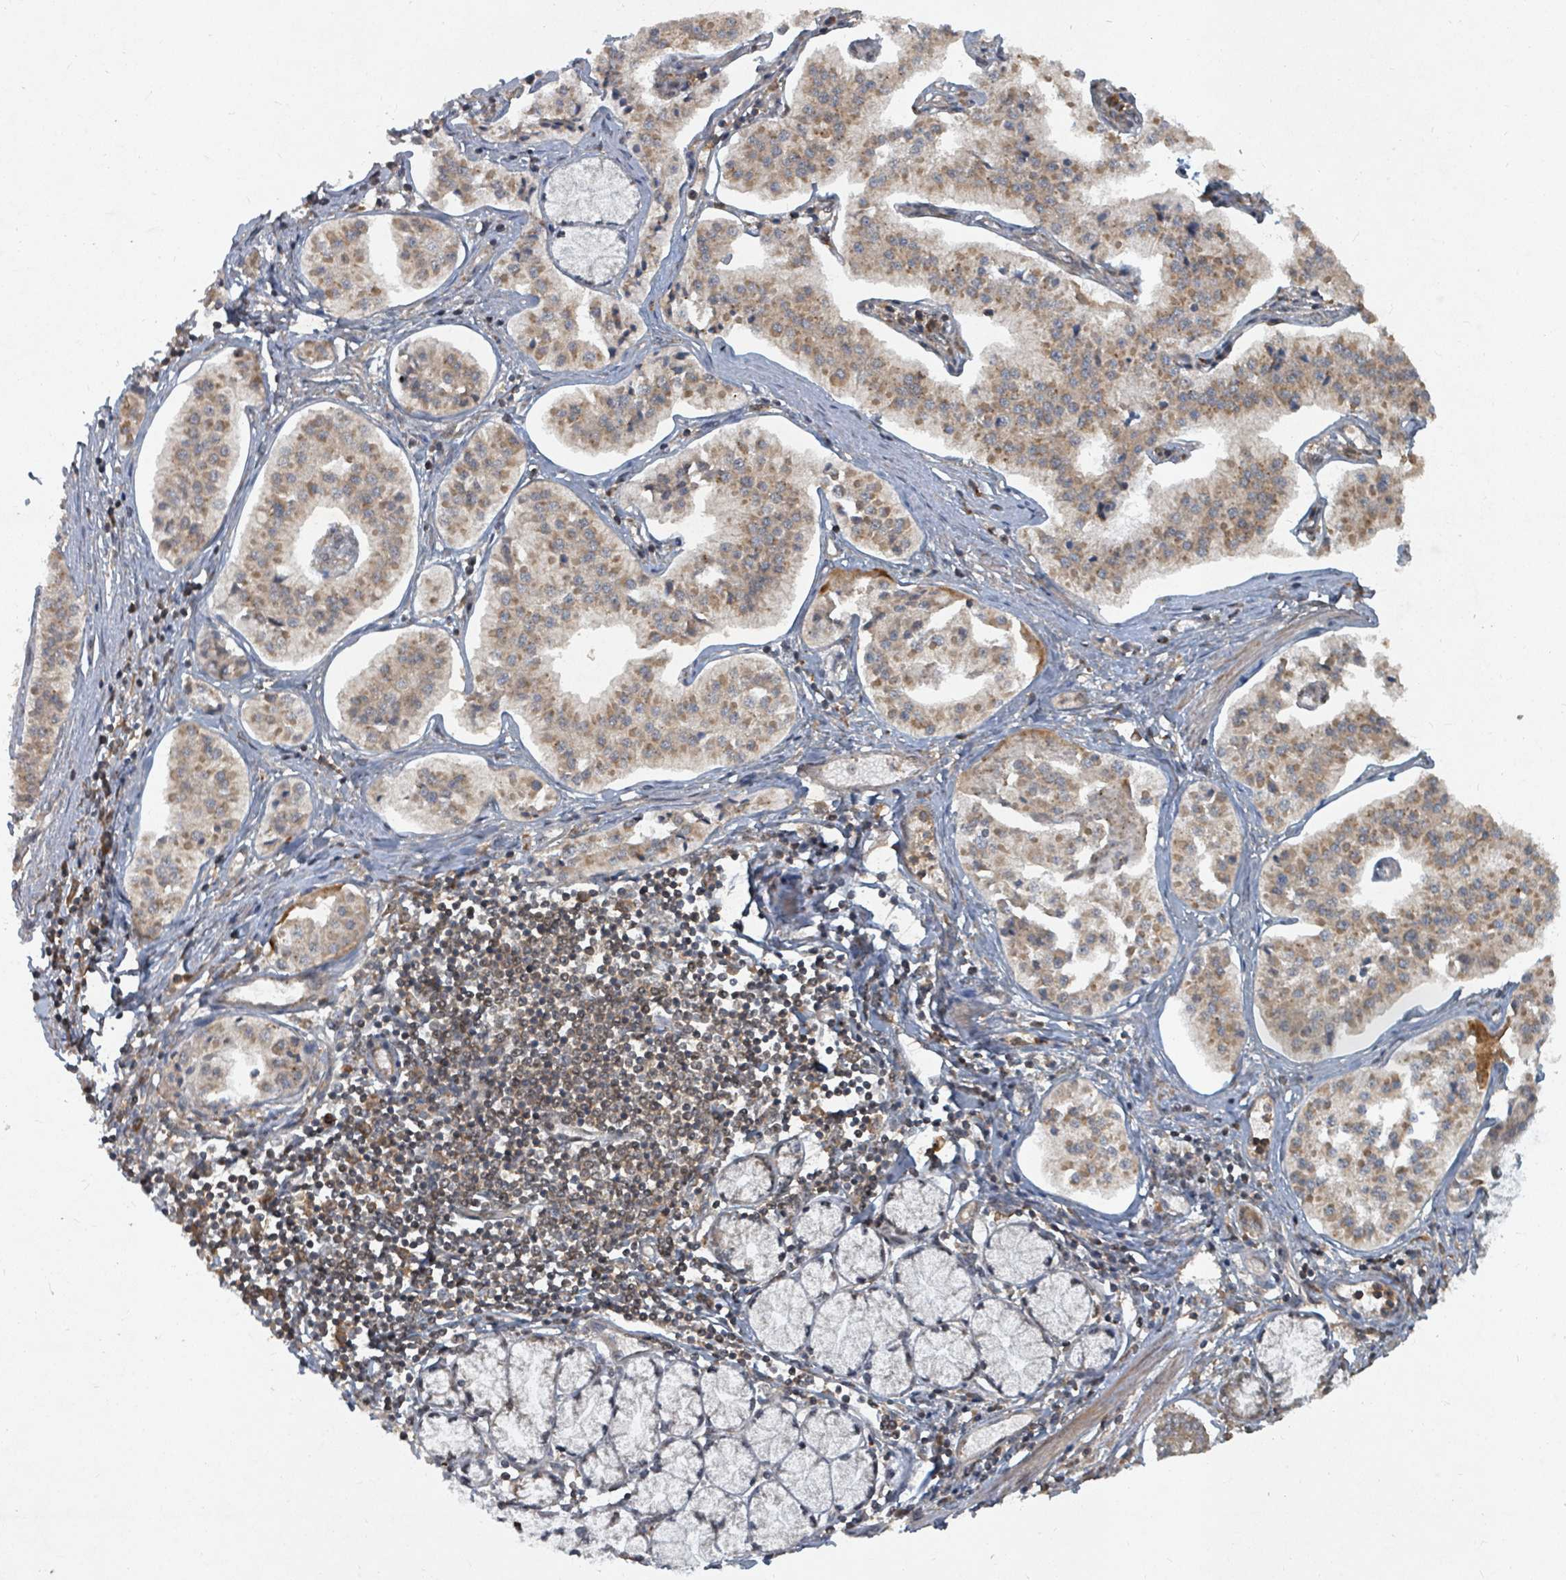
{"staining": {"intensity": "moderate", "quantity": ">75%", "location": "cytoplasmic/membranous"}, "tissue": "pancreatic cancer", "cell_type": "Tumor cells", "image_type": "cancer", "snomed": [{"axis": "morphology", "description": "Adenocarcinoma, NOS"}, {"axis": "topography", "description": "Pancreas"}], "caption": "Immunohistochemistry (IHC) histopathology image of neoplastic tissue: human pancreatic adenocarcinoma stained using immunohistochemistry reveals medium levels of moderate protein expression localized specifically in the cytoplasmic/membranous of tumor cells, appearing as a cytoplasmic/membranous brown color.", "gene": "KDM4E", "patient": {"sex": "female", "age": 50}}